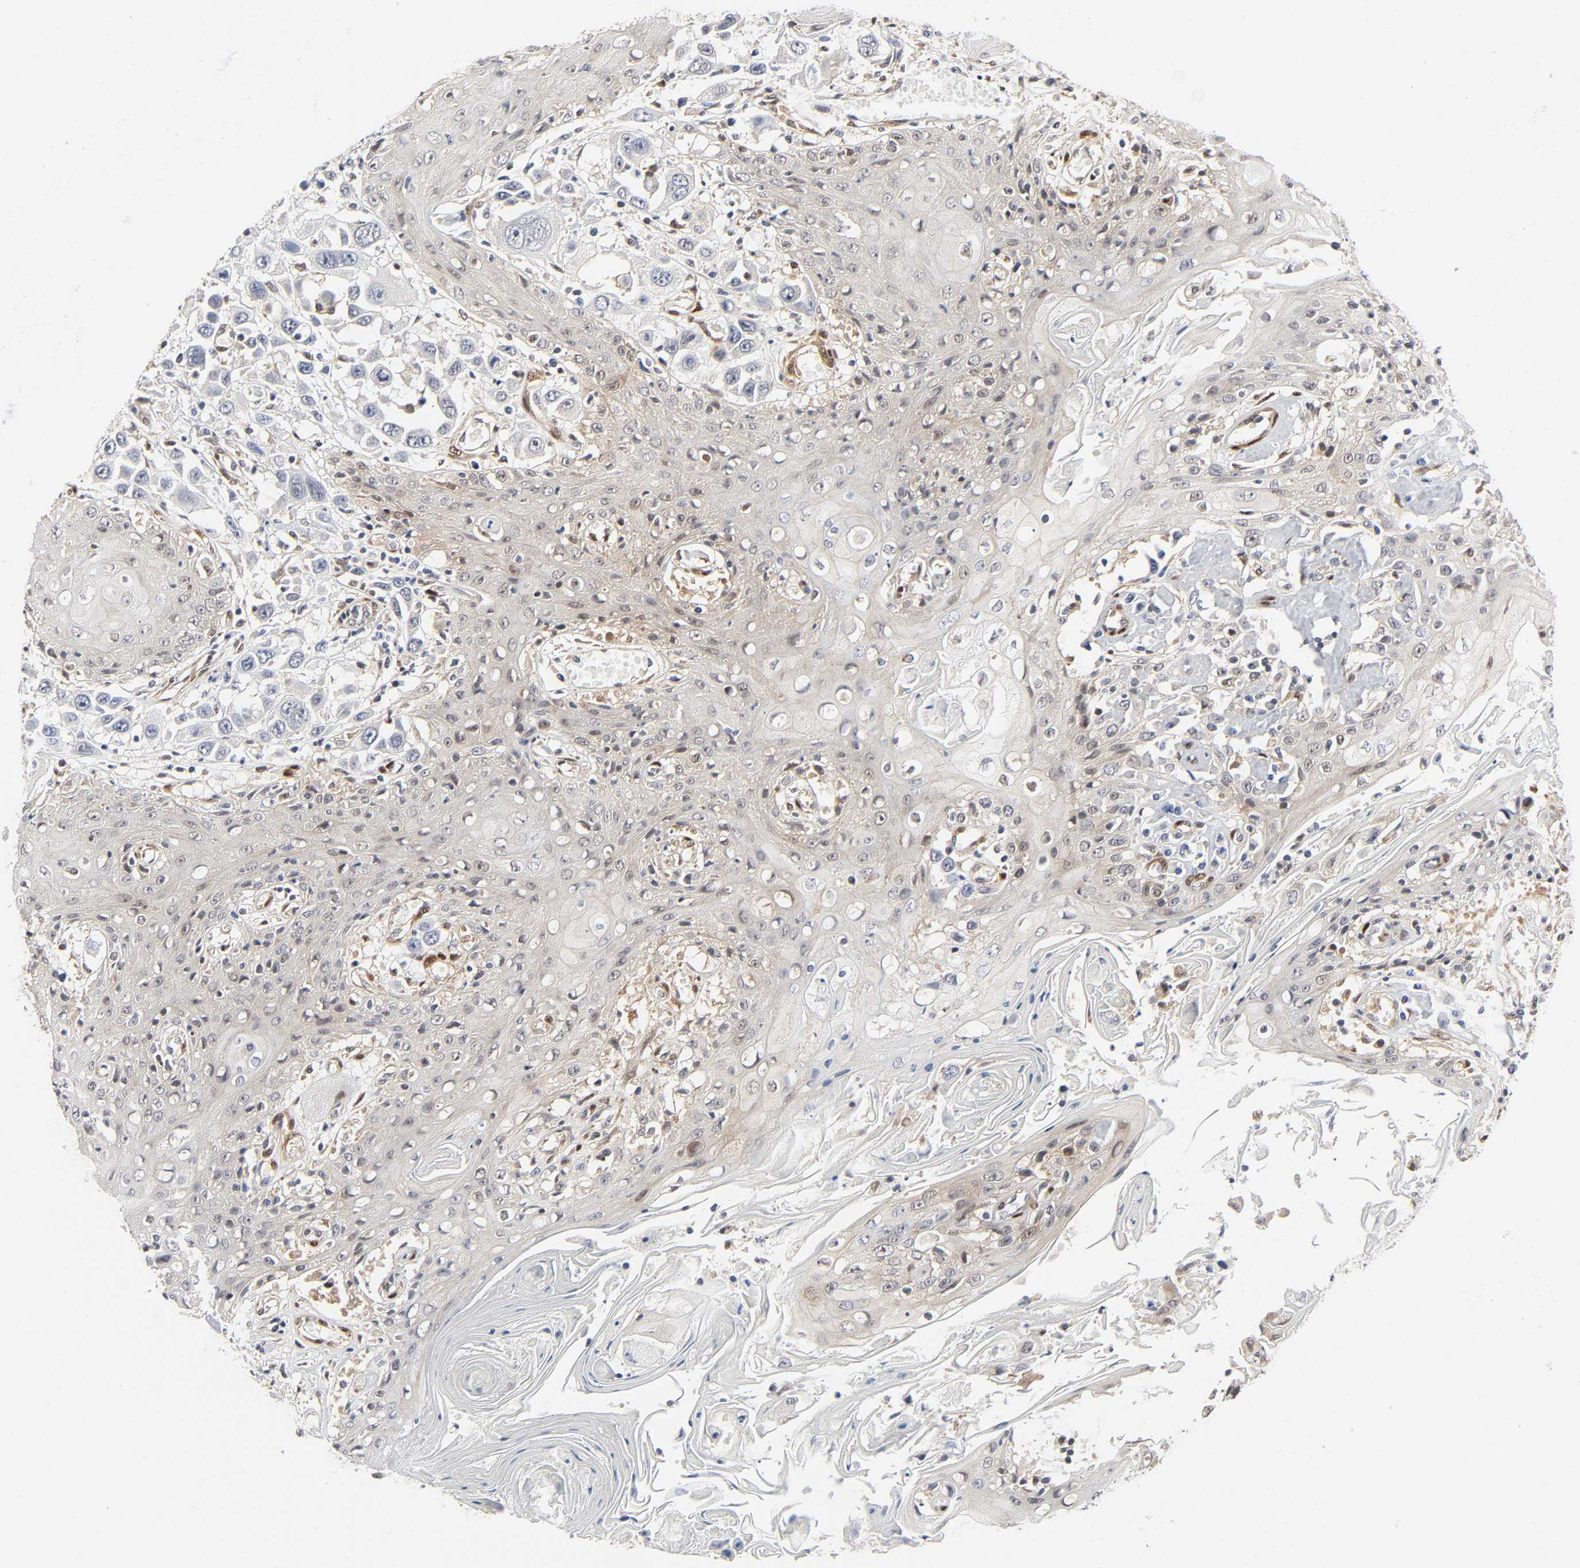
{"staining": {"intensity": "negative", "quantity": "none", "location": "none"}, "tissue": "head and neck cancer", "cell_type": "Tumor cells", "image_type": "cancer", "snomed": [{"axis": "morphology", "description": "Squamous cell carcinoma, NOS"}, {"axis": "topography", "description": "Oral tissue"}, {"axis": "topography", "description": "Head-Neck"}], "caption": "IHC photomicrograph of neoplastic tissue: human head and neck cancer stained with DAB reveals no significant protein positivity in tumor cells. (Brightfield microscopy of DAB (3,3'-diaminobenzidine) IHC at high magnification).", "gene": "PTEN", "patient": {"sex": "female", "age": 76}}